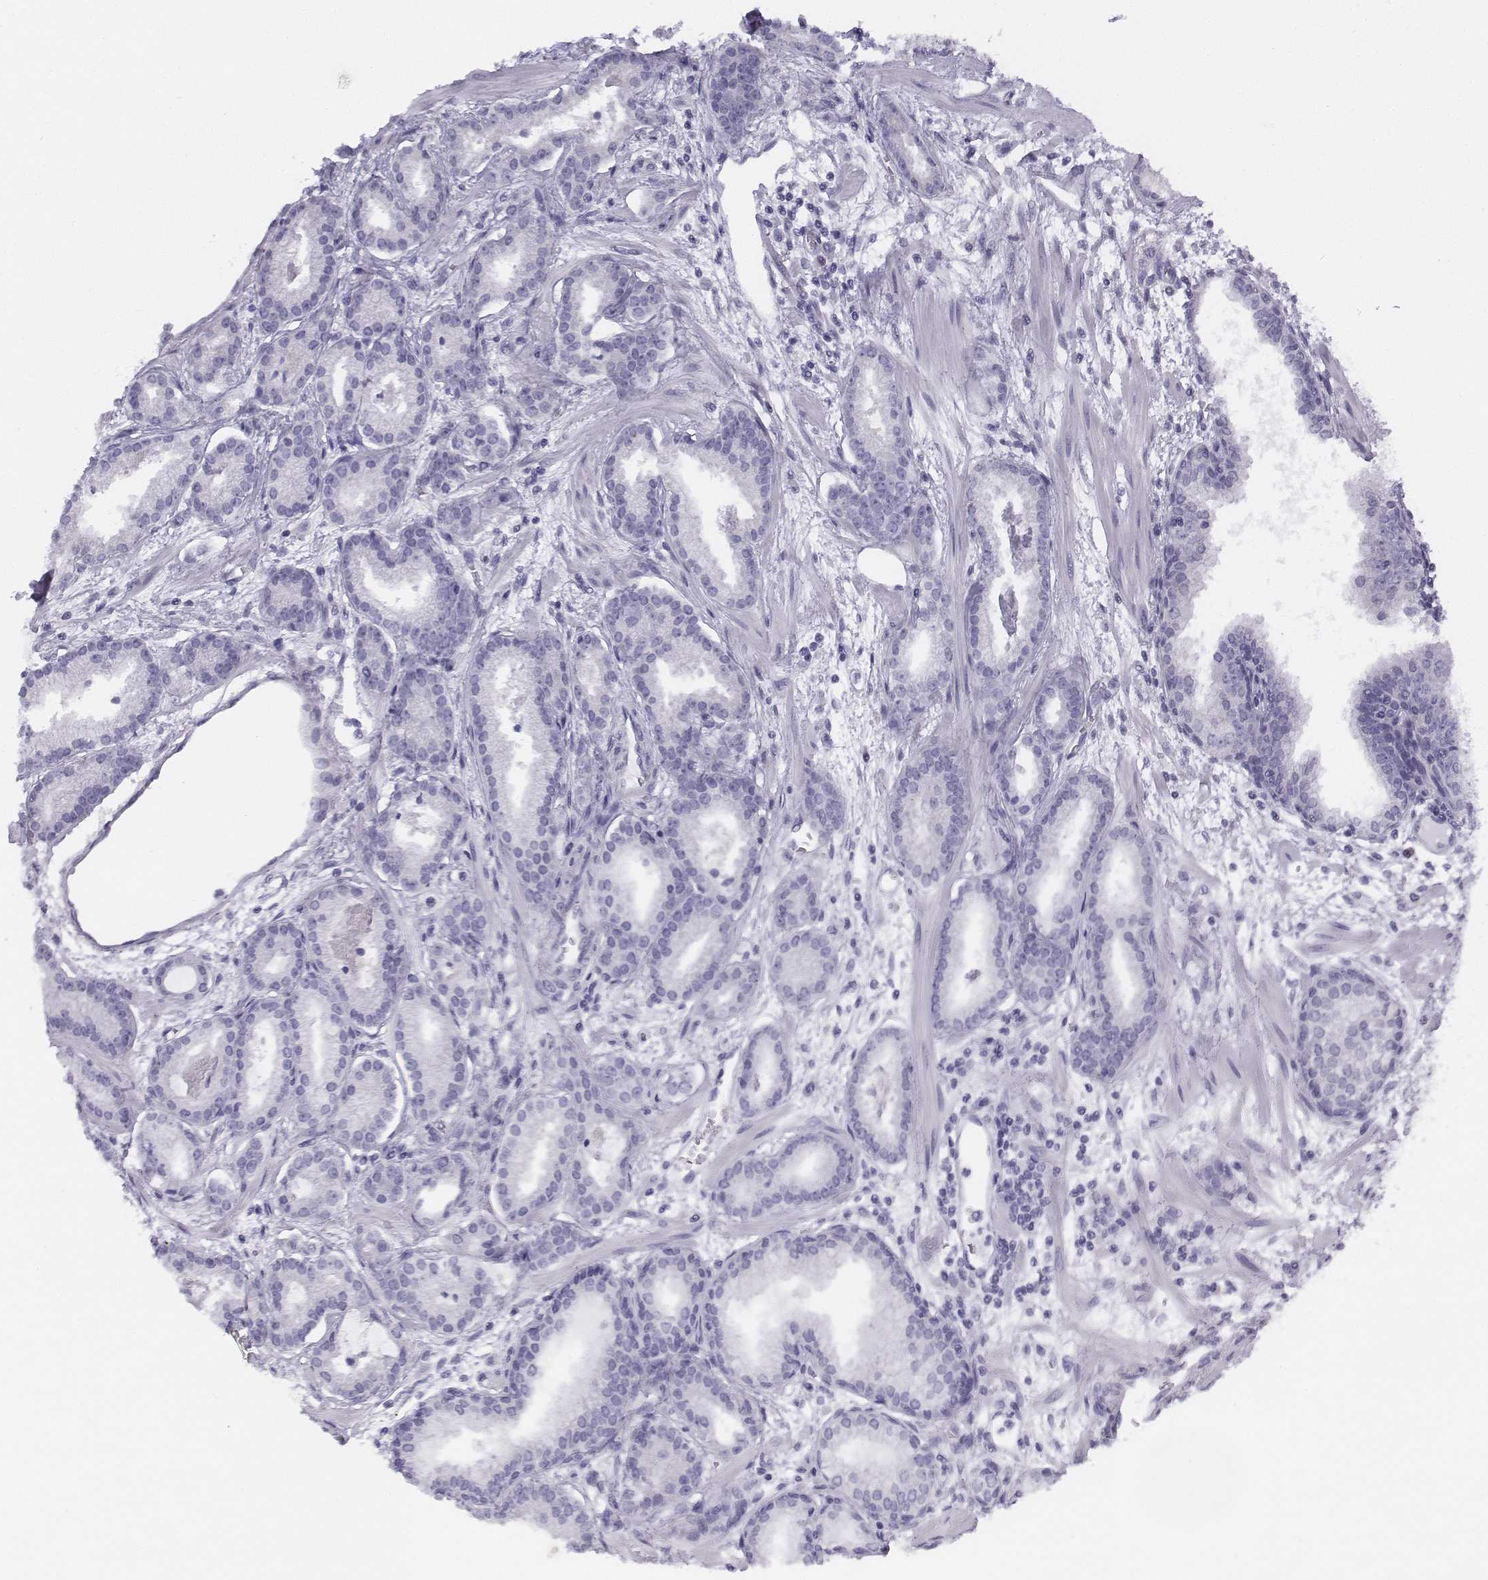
{"staining": {"intensity": "negative", "quantity": "none", "location": "none"}, "tissue": "prostate cancer", "cell_type": "Tumor cells", "image_type": "cancer", "snomed": [{"axis": "morphology", "description": "Adenocarcinoma, Low grade"}, {"axis": "topography", "description": "Prostate"}], "caption": "Immunohistochemistry of prostate cancer shows no expression in tumor cells.", "gene": "PENK", "patient": {"sex": "male", "age": 68}}